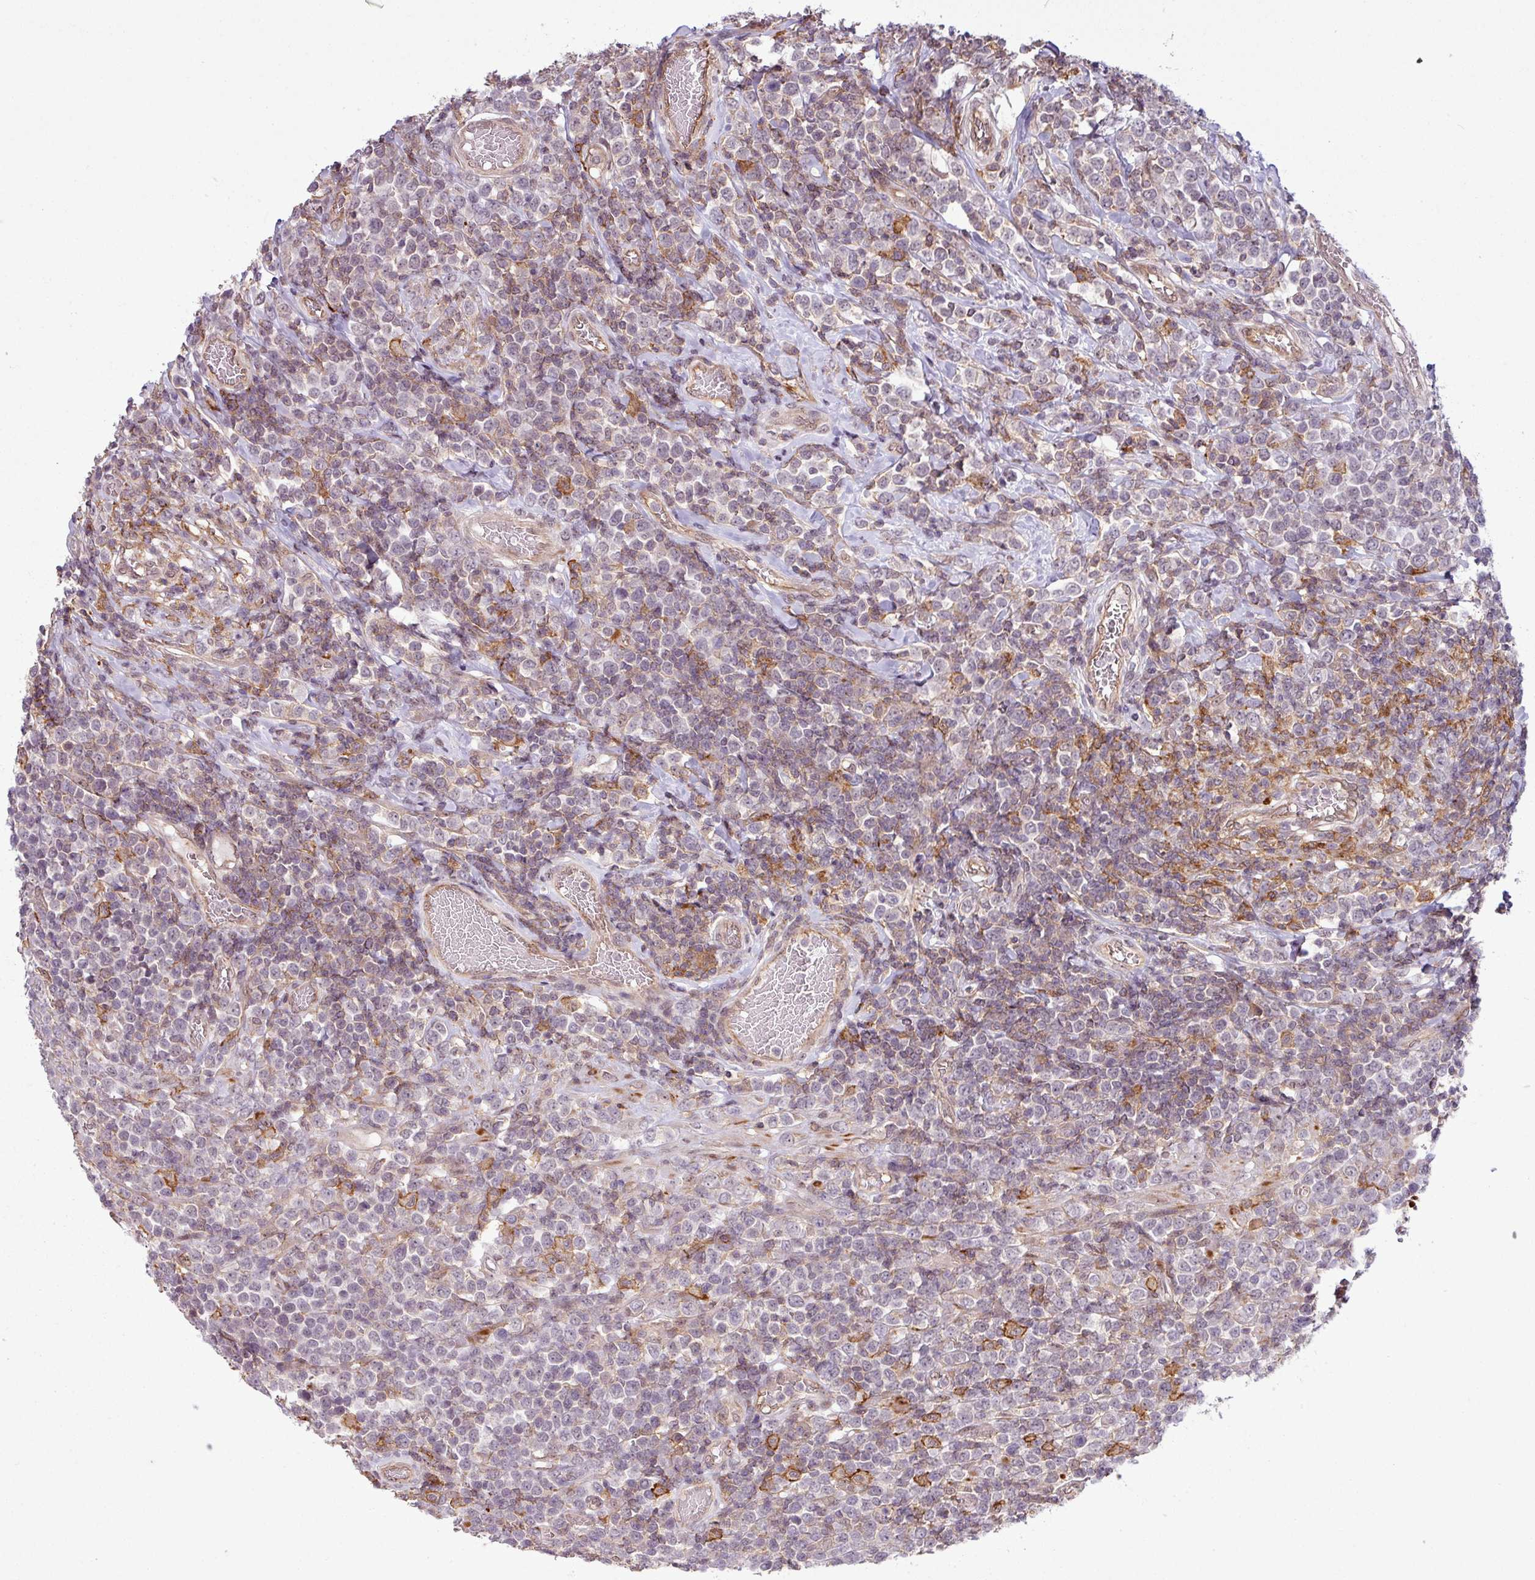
{"staining": {"intensity": "weak", "quantity": "<25%", "location": "nuclear"}, "tissue": "lymphoma", "cell_type": "Tumor cells", "image_type": "cancer", "snomed": [{"axis": "morphology", "description": "Malignant lymphoma, non-Hodgkin's type, High grade"}, {"axis": "topography", "description": "Soft tissue"}], "caption": "High magnification brightfield microscopy of lymphoma stained with DAB (3,3'-diaminobenzidine) (brown) and counterstained with hematoxylin (blue): tumor cells show no significant expression.", "gene": "ZC2HC1C", "patient": {"sex": "female", "age": 56}}